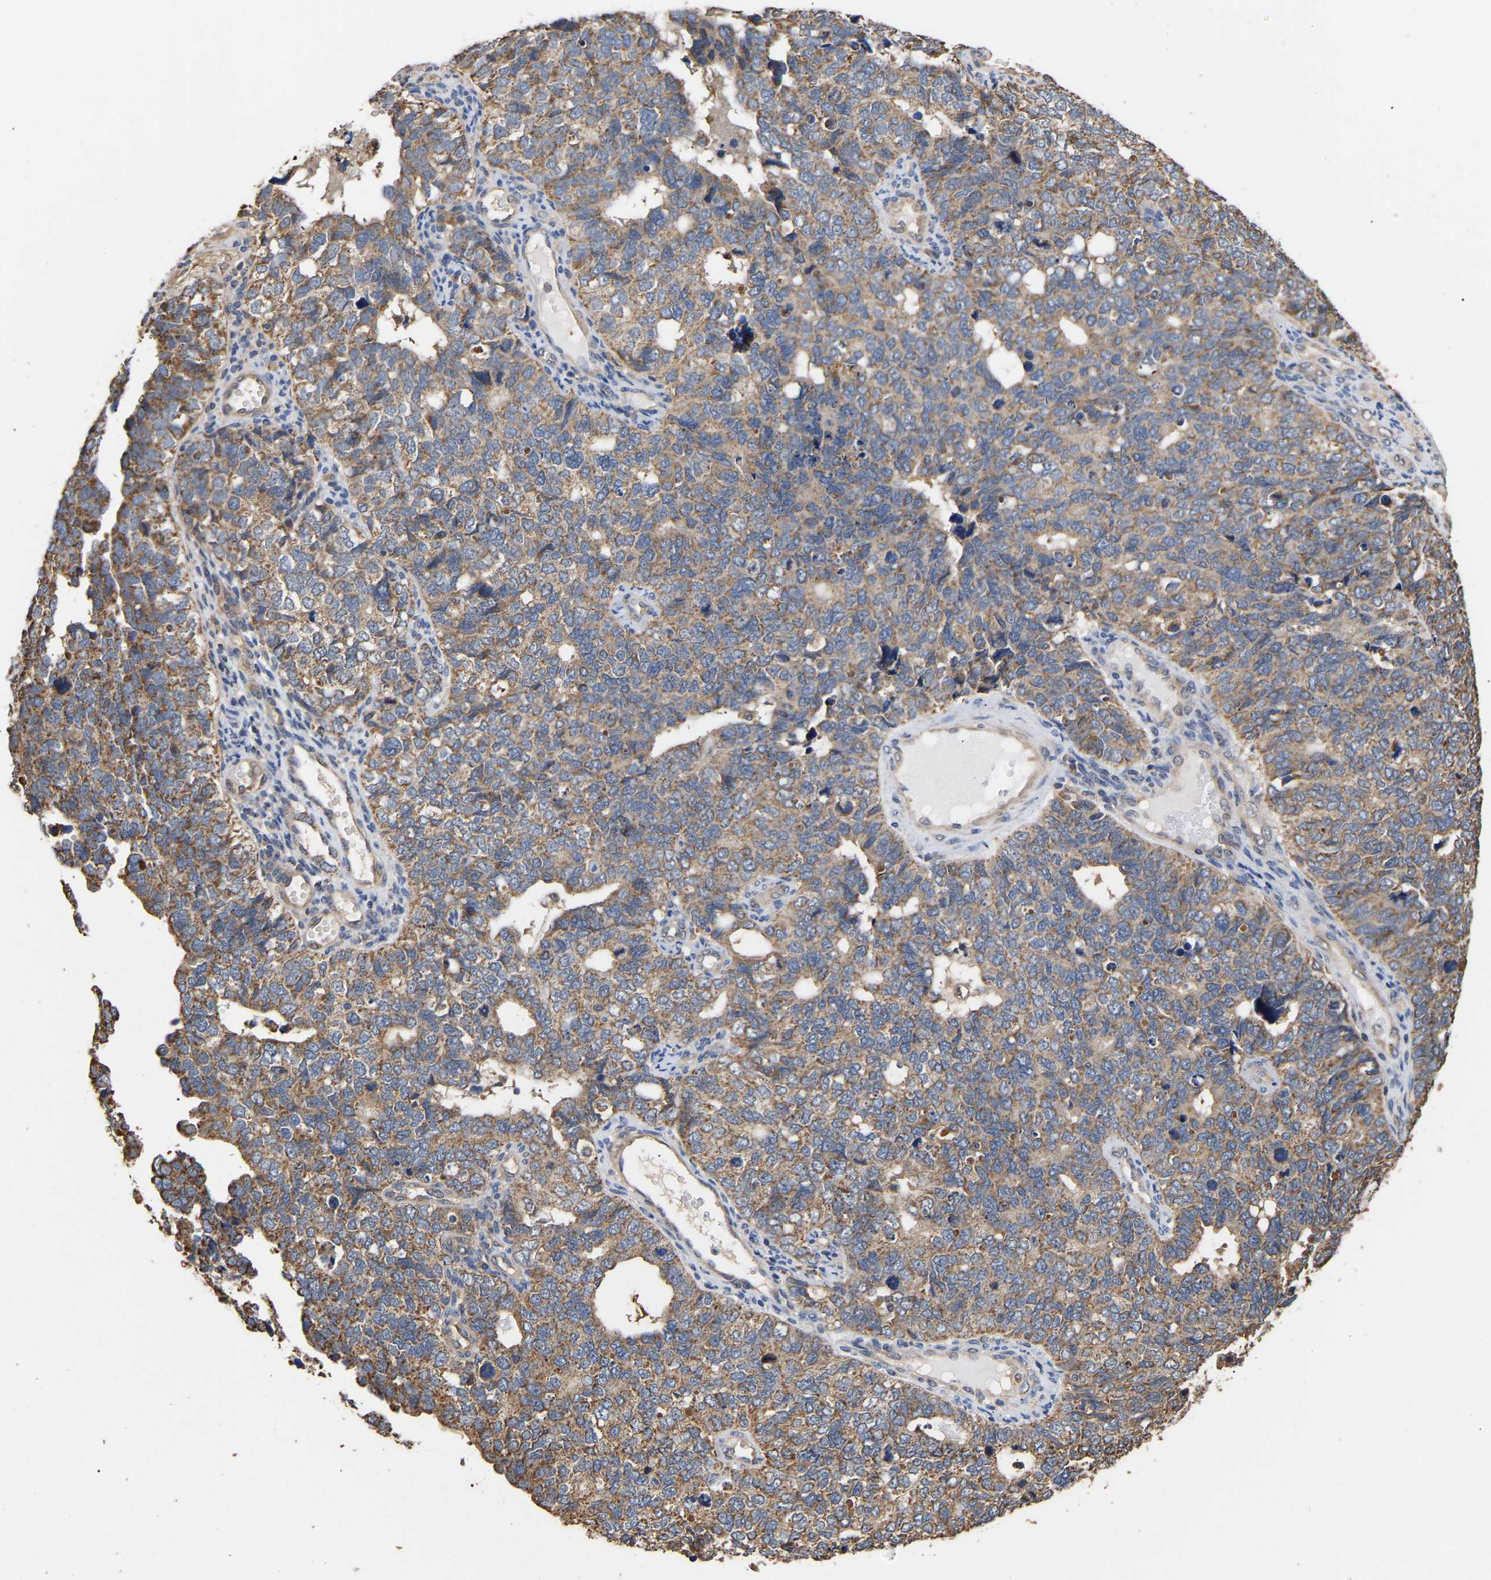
{"staining": {"intensity": "moderate", "quantity": ">75%", "location": "cytoplasmic/membranous"}, "tissue": "cervical cancer", "cell_type": "Tumor cells", "image_type": "cancer", "snomed": [{"axis": "morphology", "description": "Squamous cell carcinoma, NOS"}, {"axis": "topography", "description": "Cervix"}], "caption": "Squamous cell carcinoma (cervical) stained for a protein (brown) exhibits moderate cytoplasmic/membranous positive staining in about >75% of tumor cells.", "gene": "ZNF26", "patient": {"sex": "female", "age": 63}}